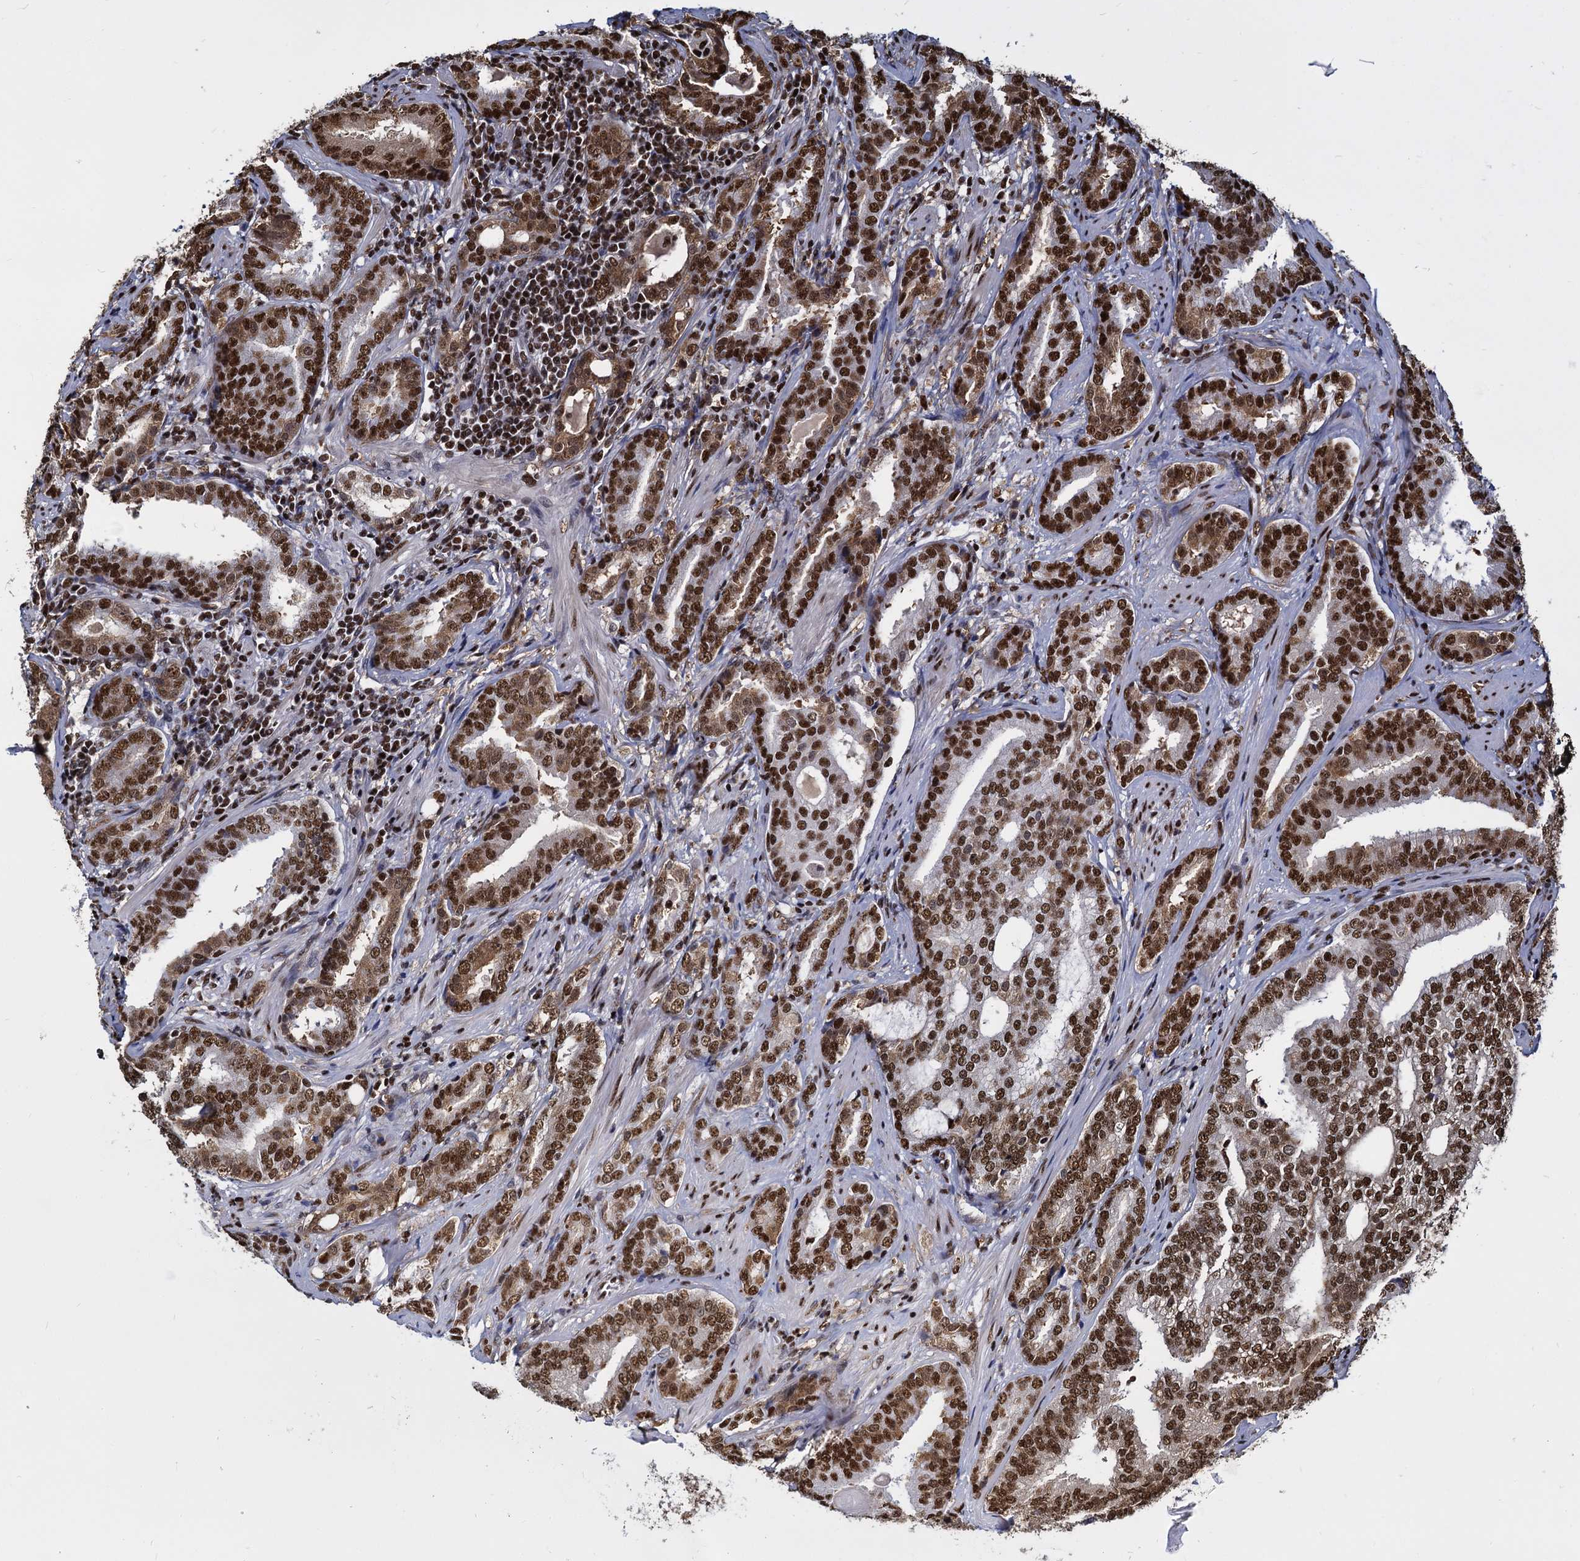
{"staining": {"intensity": "strong", "quantity": ">75%", "location": "nuclear"}, "tissue": "prostate cancer", "cell_type": "Tumor cells", "image_type": "cancer", "snomed": [{"axis": "morphology", "description": "Adenocarcinoma, High grade"}, {"axis": "topography", "description": "Prostate"}], "caption": "A photomicrograph of prostate adenocarcinoma (high-grade) stained for a protein shows strong nuclear brown staining in tumor cells.", "gene": "DCPS", "patient": {"sex": "male", "age": 63}}